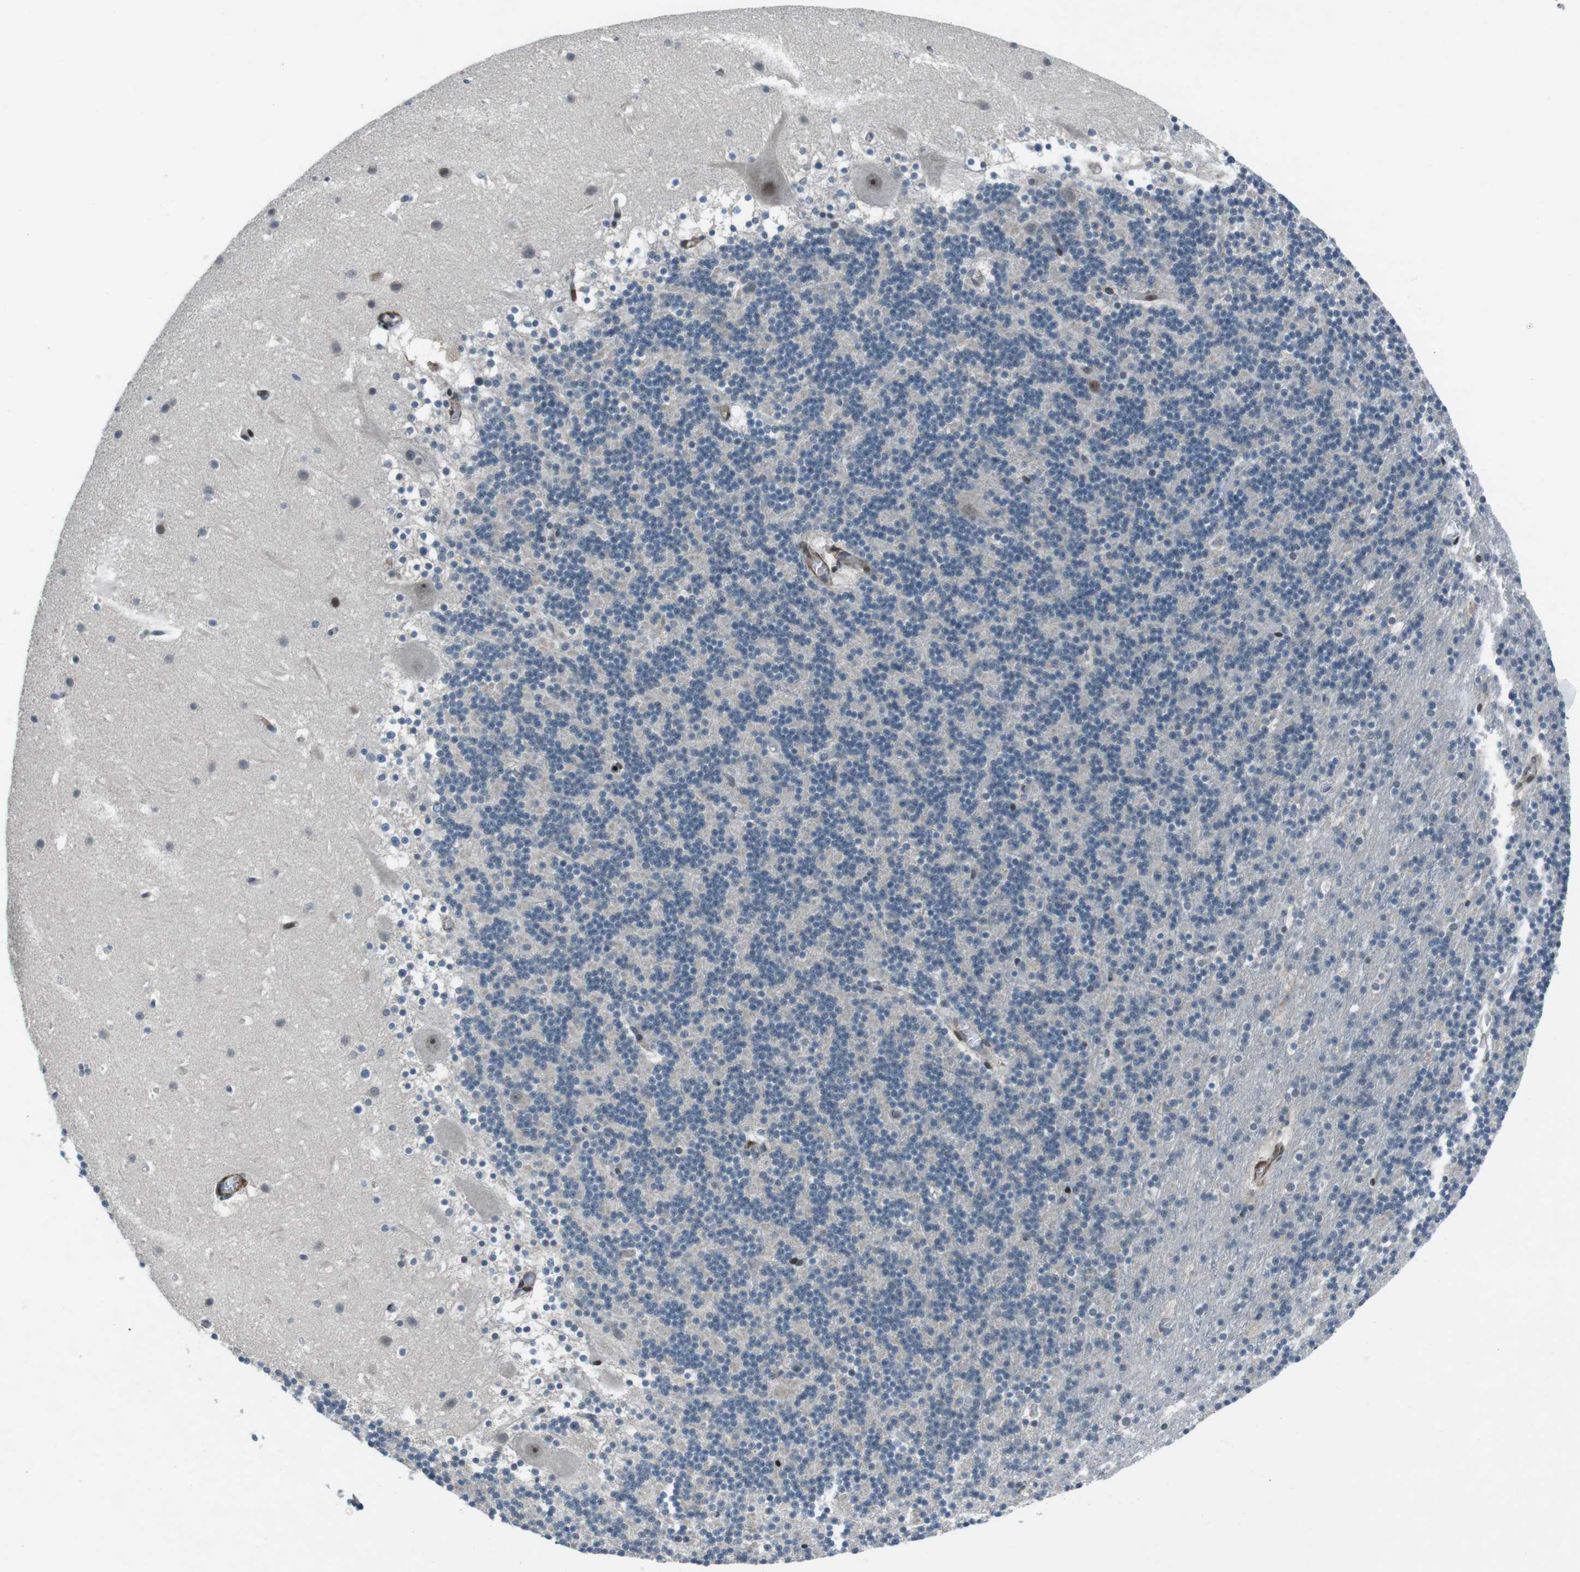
{"staining": {"intensity": "negative", "quantity": "none", "location": "none"}, "tissue": "cerebellum", "cell_type": "Cells in granular layer", "image_type": "normal", "snomed": [{"axis": "morphology", "description": "Normal tissue, NOS"}, {"axis": "topography", "description": "Cerebellum"}], "caption": "Immunohistochemistry micrograph of benign cerebellum: cerebellum stained with DAB shows no significant protein staining in cells in granular layer.", "gene": "PBRM1", "patient": {"sex": "male", "age": 45}}